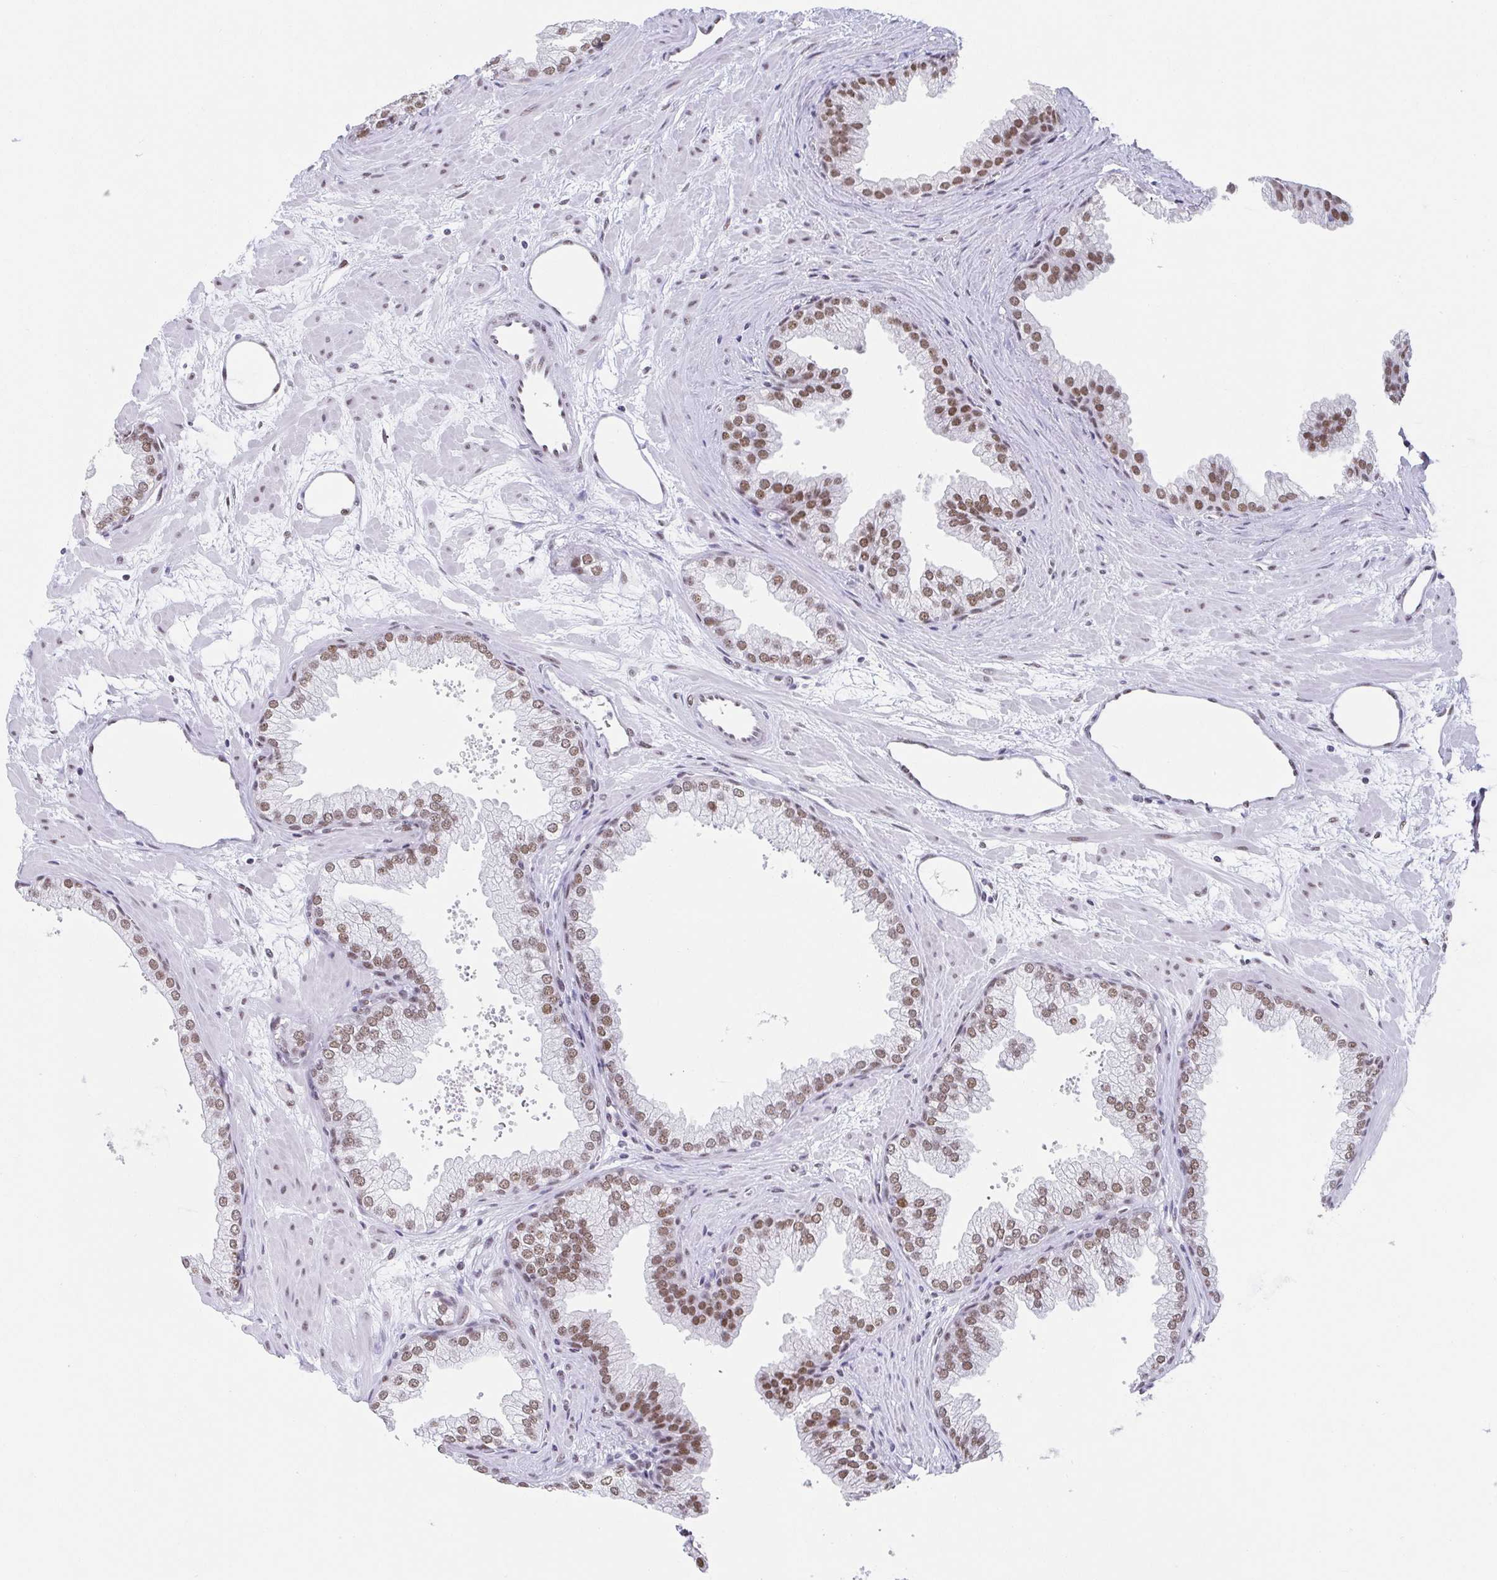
{"staining": {"intensity": "moderate", "quantity": ">75%", "location": "nuclear"}, "tissue": "prostate", "cell_type": "Glandular cells", "image_type": "normal", "snomed": [{"axis": "morphology", "description": "Normal tissue, NOS"}, {"axis": "topography", "description": "Prostate"}], "caption": "Approximately >75% of glandular cells in unremarkable prostate show moderate nuclear protein staining as visualized by brown immunohistochemical staining.", "gene": "SLC7A10", "patient": {"sex": "male", "age": 37}}